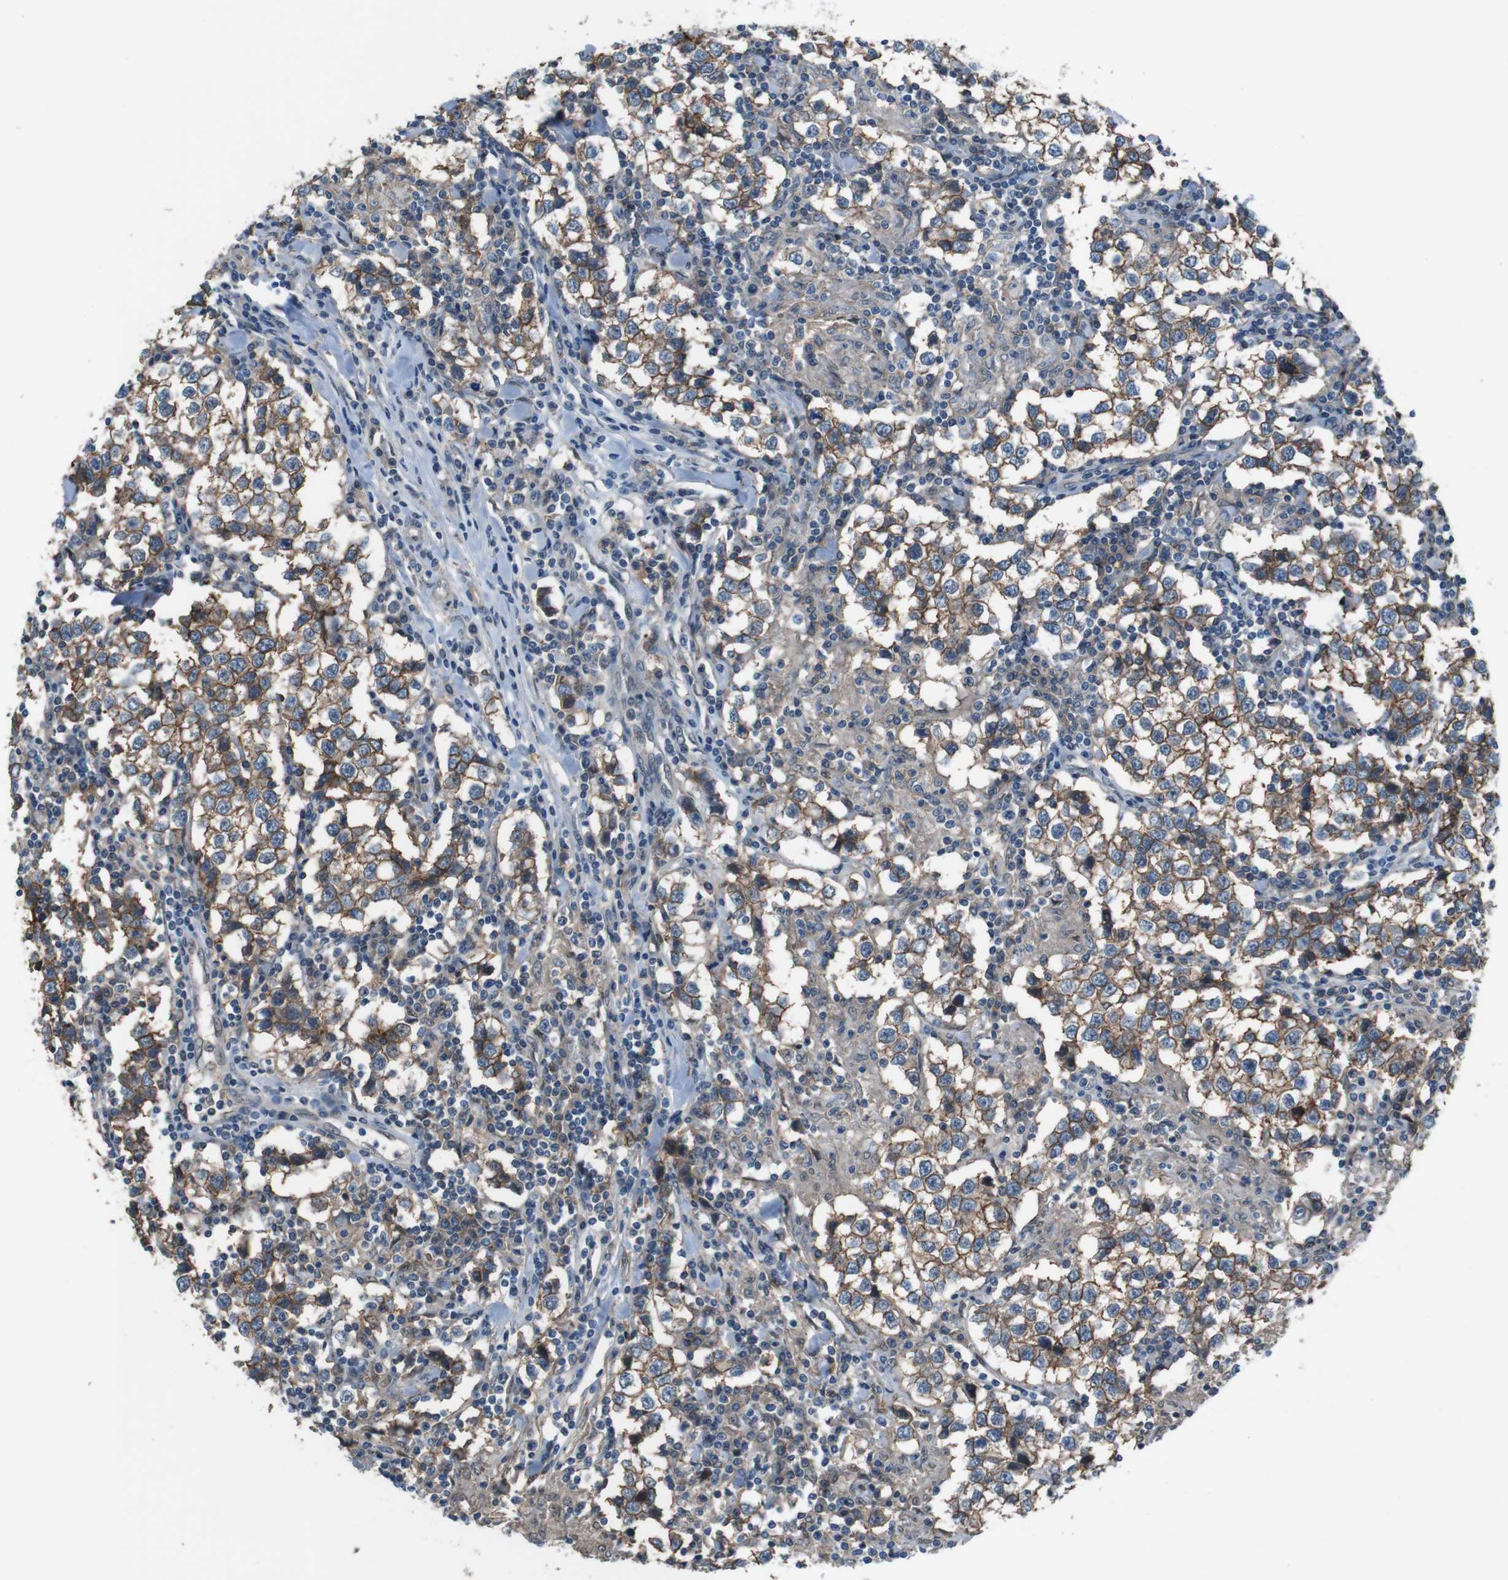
{"staining": {"intensity": "moderate", "quantity": ">75%", "location": "cytoplasmic/membranous"}, "tissue": "testis cancer", "cell_type": "Tumor cells", "image_type": "cancer", "snomed": [{"axis": "morphology", "description": "Seminoma, NOS"}, {"axis": "morphology", "description": "Carcinoma, Embryonal, NOS"}, {"axis": "topography", "description": "Testis"}], "caption": "Testis cancer (seminoma) stained with immunohistochemistry exhibits moderate cytoplasmic/membranous staining in approximately >75% of tumor cells.", "gene": "ATP2B1", "patient": {"sex": "male", "age": 36}}